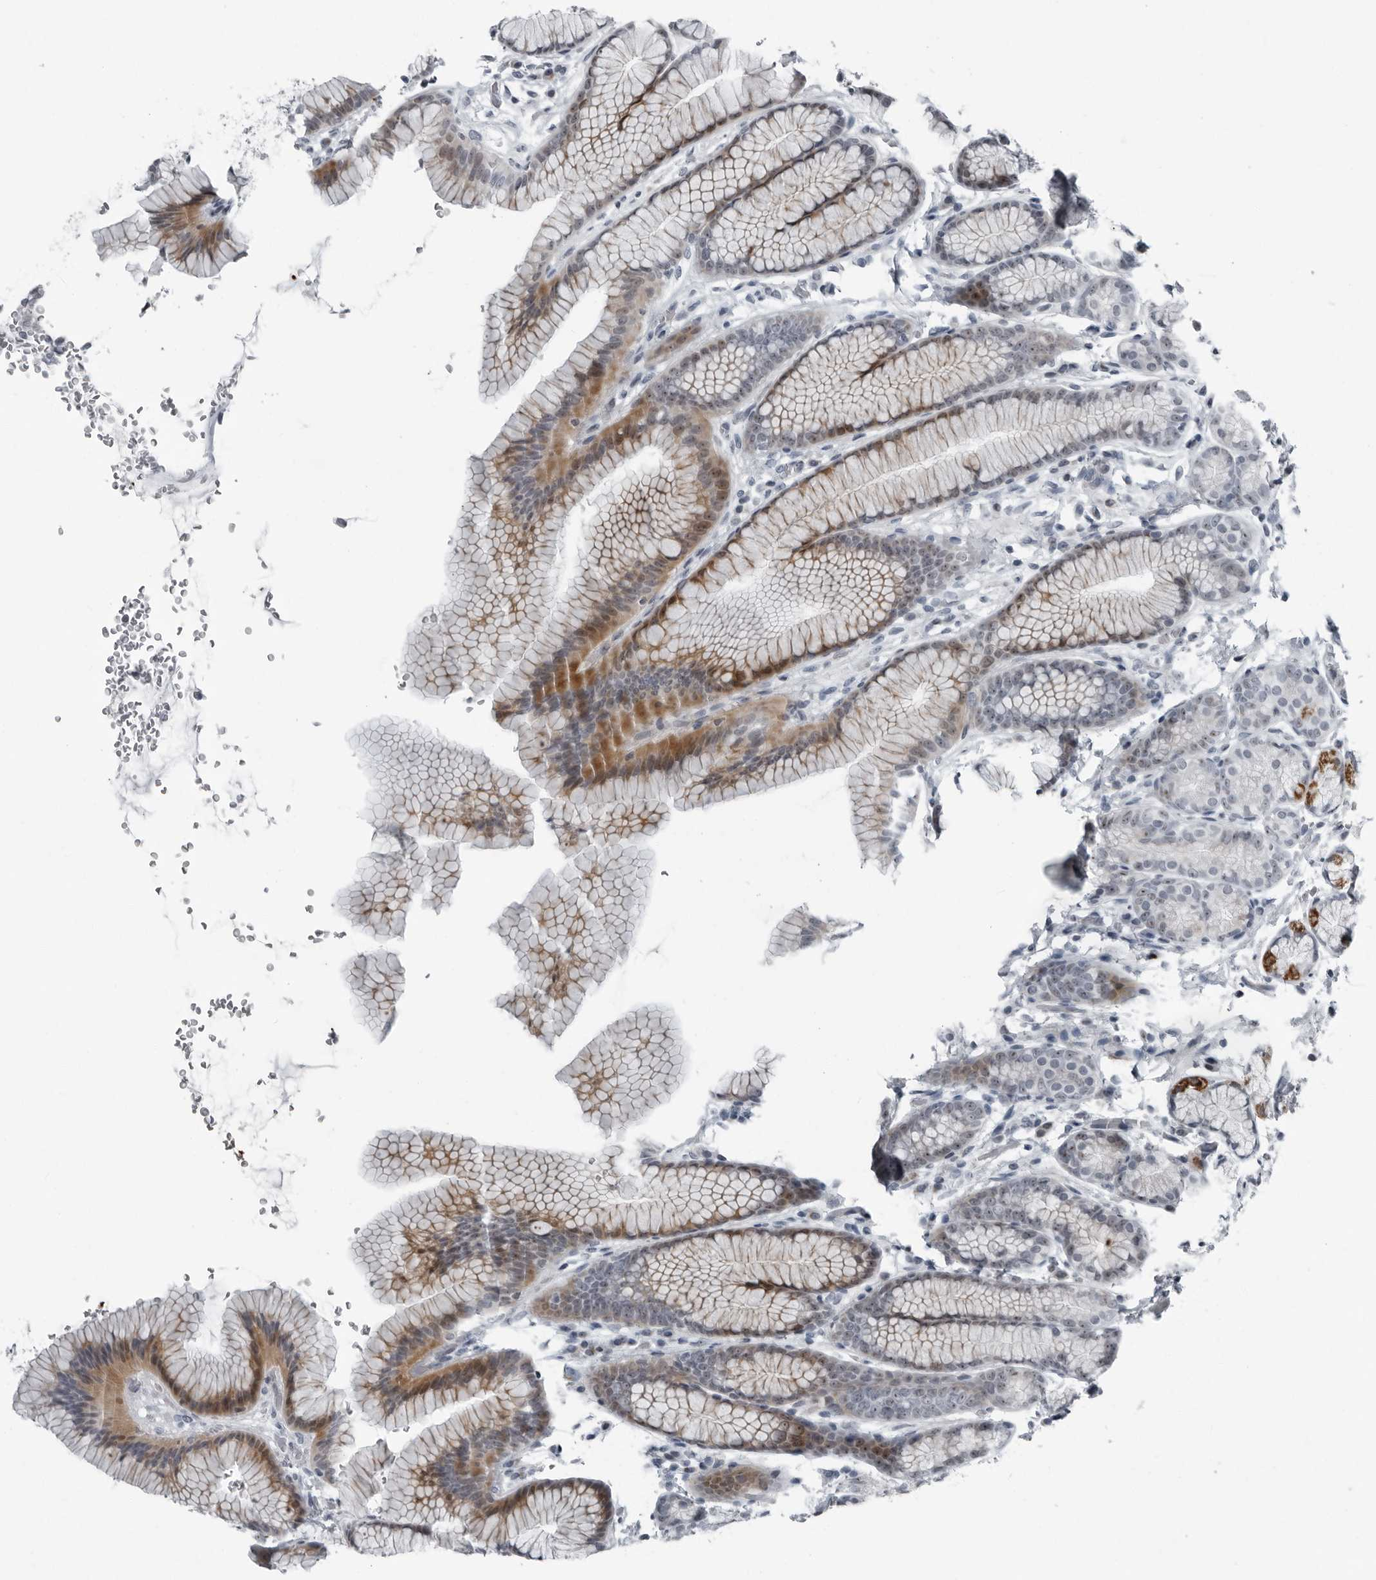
{"staining": {"intensity": "strong", "quantity": "<25%", "location": "cytoplasmic/membranous,nuclear"}, "tissue": "stomach", "cell_type": "Glandular cells", "image_type": "normal", "snomed": [{"axis": "morphology", "description": "Normal tissue, NOS"}, {"axis": "topography", "description": "Stomach"}], "caption": "Stomach stained with DAB immunohistochemistry (IHC) displays medium levels of strong cytoplasmic/membranous,nuclear positivity in about <25% of glandular cells.", "gene": "PDCD11", "patient": {"sex": "male", "age": 42}}